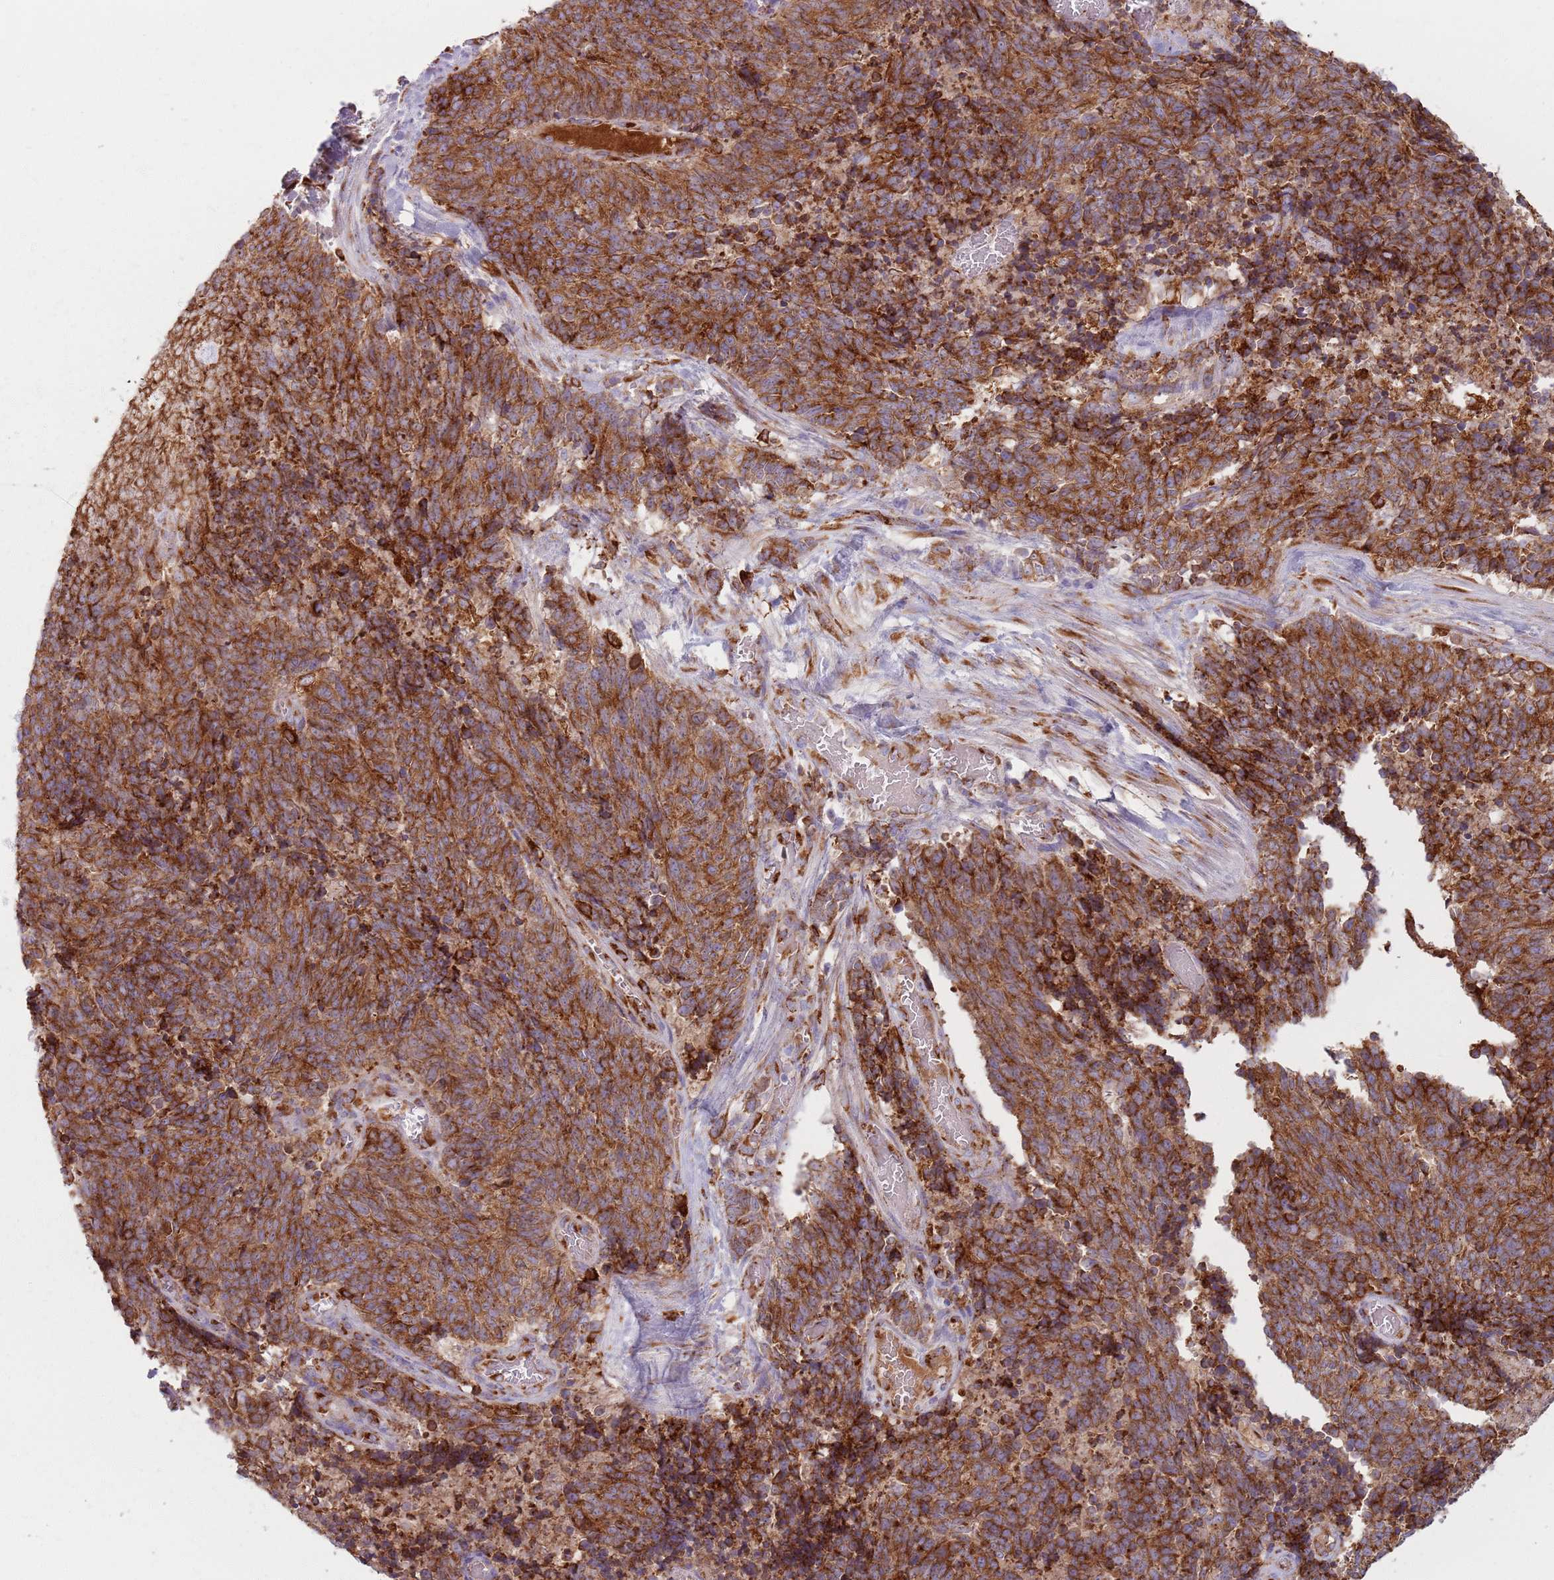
{"staining": {"intensity": "strong", "quantity": ">75%", "location": "cytoplasmic/membranous"}, "tissue": "cervical cancer", "cell_type": "Tumor cells", "image_type": "cancer", "snomed": [{"axis": "morphology", "description": "Squamous cell carcinoma, NOS"}, {"axis": "topography", "description": "Cervix"}], "caption": "Immunohistochemistry photomicrograph of neoplastic tissue: cervical squamous cell carcinoma stained using immunohistochemistry (IHC) reveals high levels of strong protein expression localized specifically in the cytoplasmic/membranous of tumor cells, appearing as a cytoplasmic/membranous brown color.", "gene": "COLGALT1", "patient": {"sex": "female", "age": 29}}